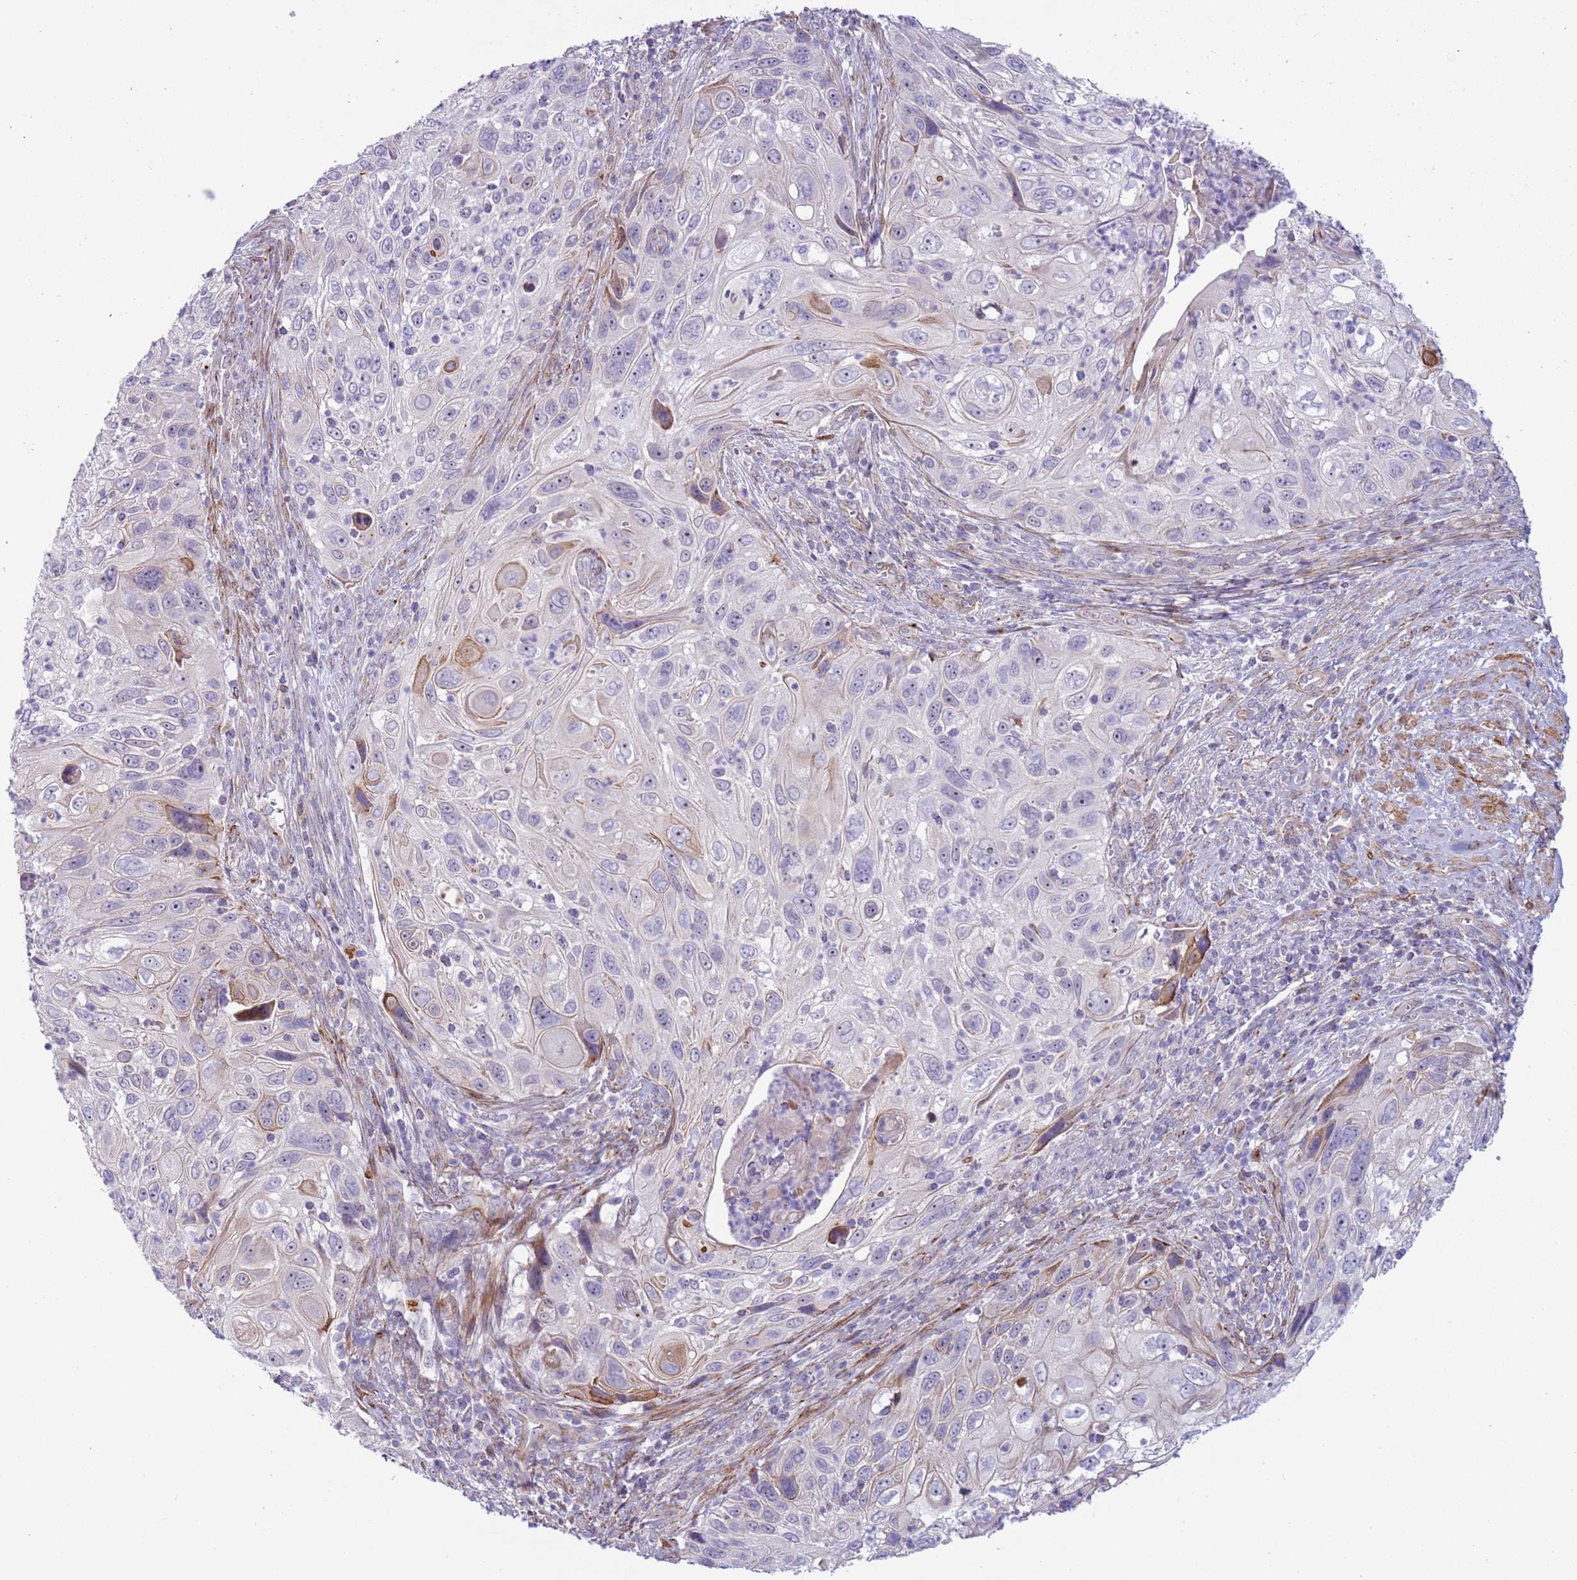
{"staining": {"intensity": "negative", "quantity": "none", "location": "none"}, "tissue": "cervical cancer", "cell_type": "Tumor cells", "image_type": "cancer", "snomed": [{"axis": "morphology", "description": "Squamous cell carcinoma, NOS"}, {"axis": "topography", "description": "Cervix"}], "caption": "IHC of human cervical cancer shows no staining in tumor cells.", "gene": "HEATR1", "patient": {"sex": "female", "age": 70}}